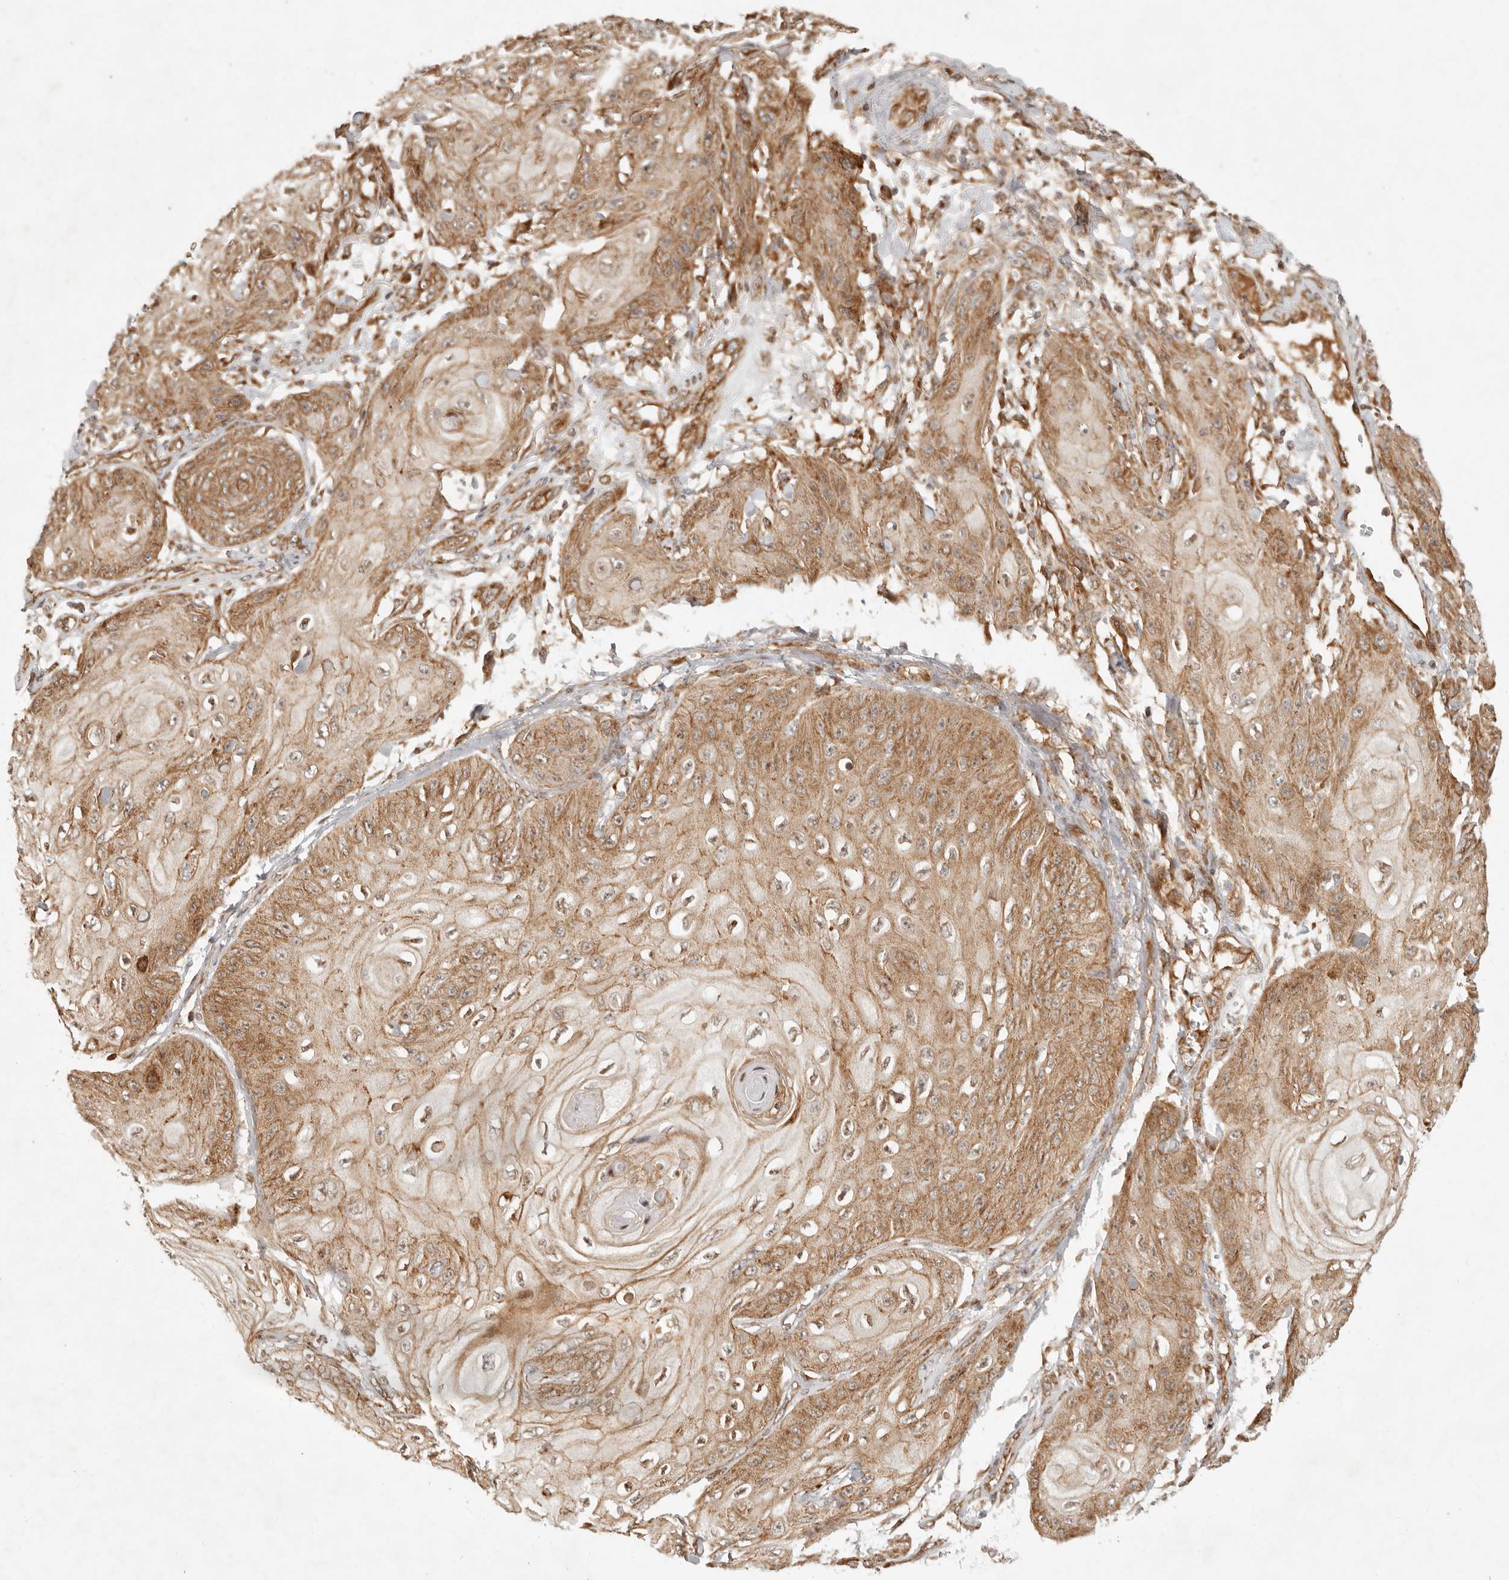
{"staining": {"intensity": "moderate", "quantity": ">75%", "location": "cytoplasmic/membranous"}, "tissue": "skin cancer", "cell_type": "Tumor cells", "image_type": "cancer", "snomed": [{"axis": "morphology", "description": "Squamous cell carcinoma, NOS"}, {"axis": "topography", "description": "Skin"}], "caption": "Tumor cells demonstrate moderate cytoplasmic/membranous staining in about >75% of cells in skin cancer (squamous cell carcinoma).", "gene": "KLHL38", "patient": {"sex": "male", "age": 74}}